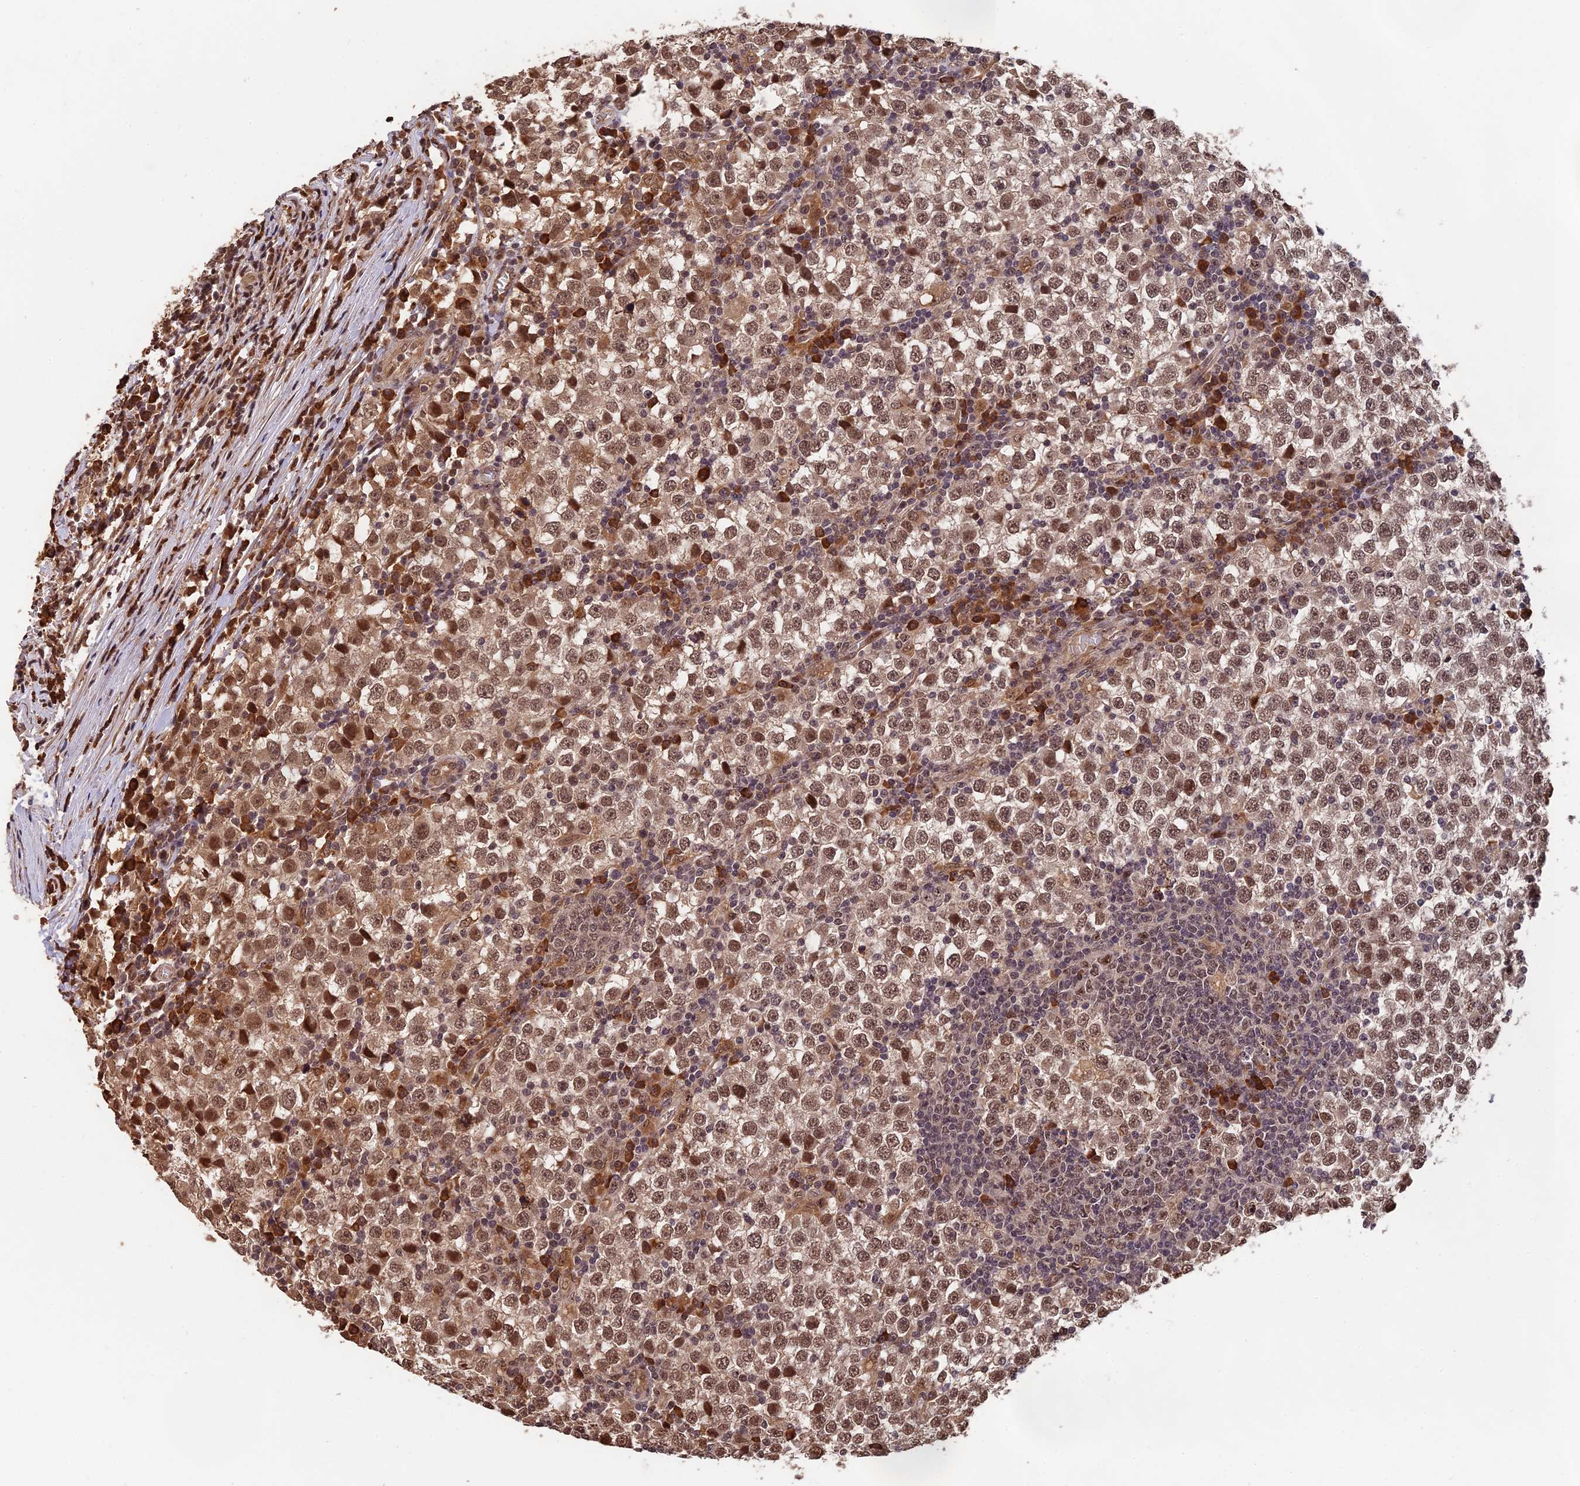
{"staining": {"intensity": "moderate", "quantity": ">75%", "location": "cytoplasmic/membranous,nuclear"}, "tissue": "testis cancer", "cell_type": "Tumor cells", "image_type": "cancer", "snomed": [{"axis": "morphology", "description": "Seminoma, NOS"}, {"axis": "topography", "description": "Testis"}], "caption": "Protein analysis of testis cancer (seminoma) tissue demonstrates moderate cytoplasmic/membranous and nuclear expression in approximately >75% of tumor cells. (Stains: DAB in brown, nuclei in blue, Microscopy: brightfield microscopy at high magnification).", "gene": "OSBPL1A", "patient": {"sex": "male", "age": 65}}